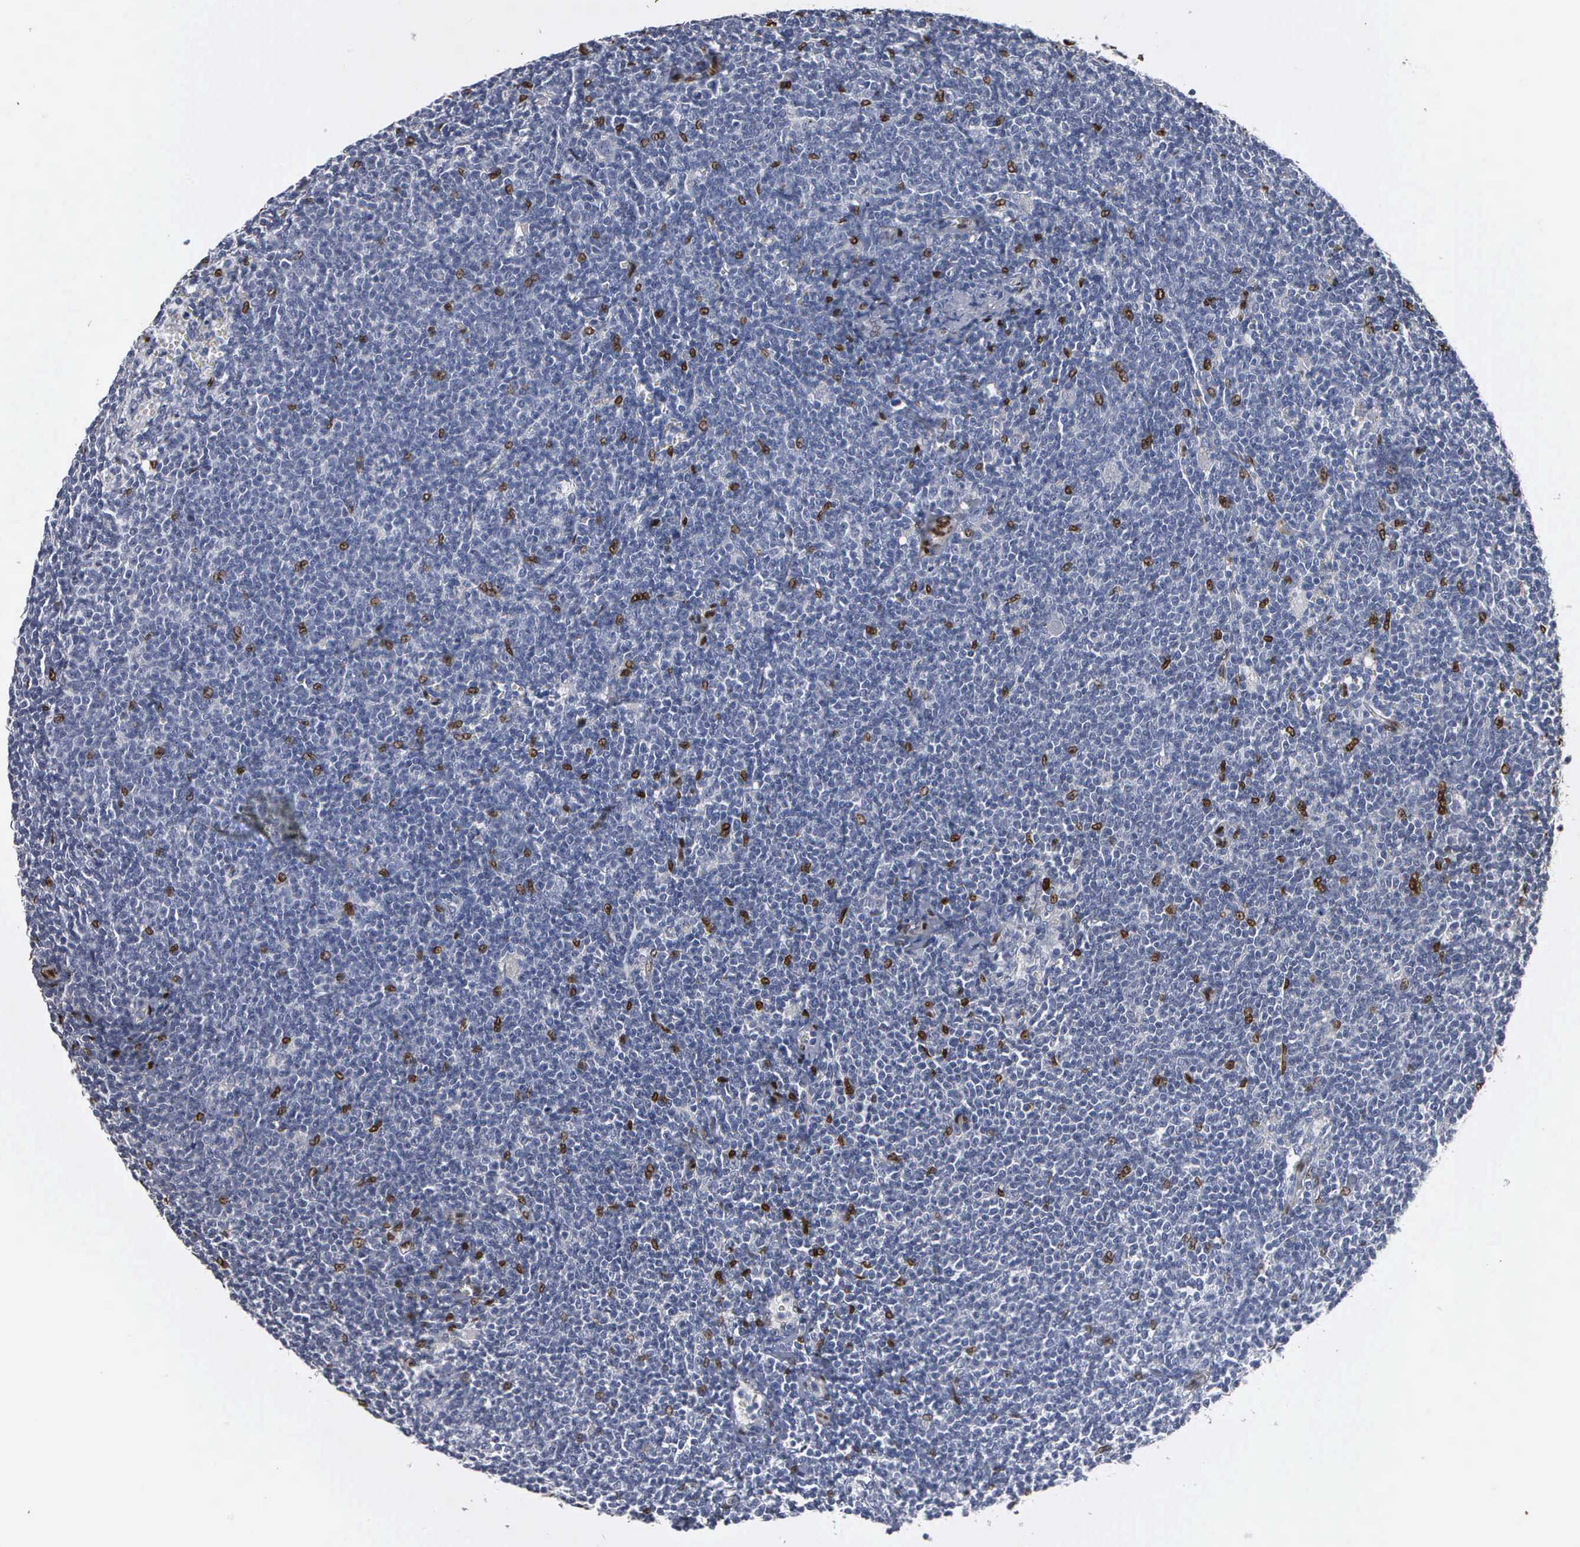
{"staining": {"intensity": "negative", "quantity": "none", "location": "none"}, "tissue": "lymphoma", "cell_type": "Tumor cells", "image_type": "cancer", "snomed": [{"axis": "morphology", "description": "Malignant lymphoma, non-Hodgkin's type, Low grade"}, {"axis": "topography", "description": "Lymph node"}], "caption": "Immunohistochemistry (IHC) micrograph of human lymphoma stained for a protein (brown), which shows no positivity in tumor cells.", "gene": "FGF2", "patient": {"sex": "male", "age": 65}}